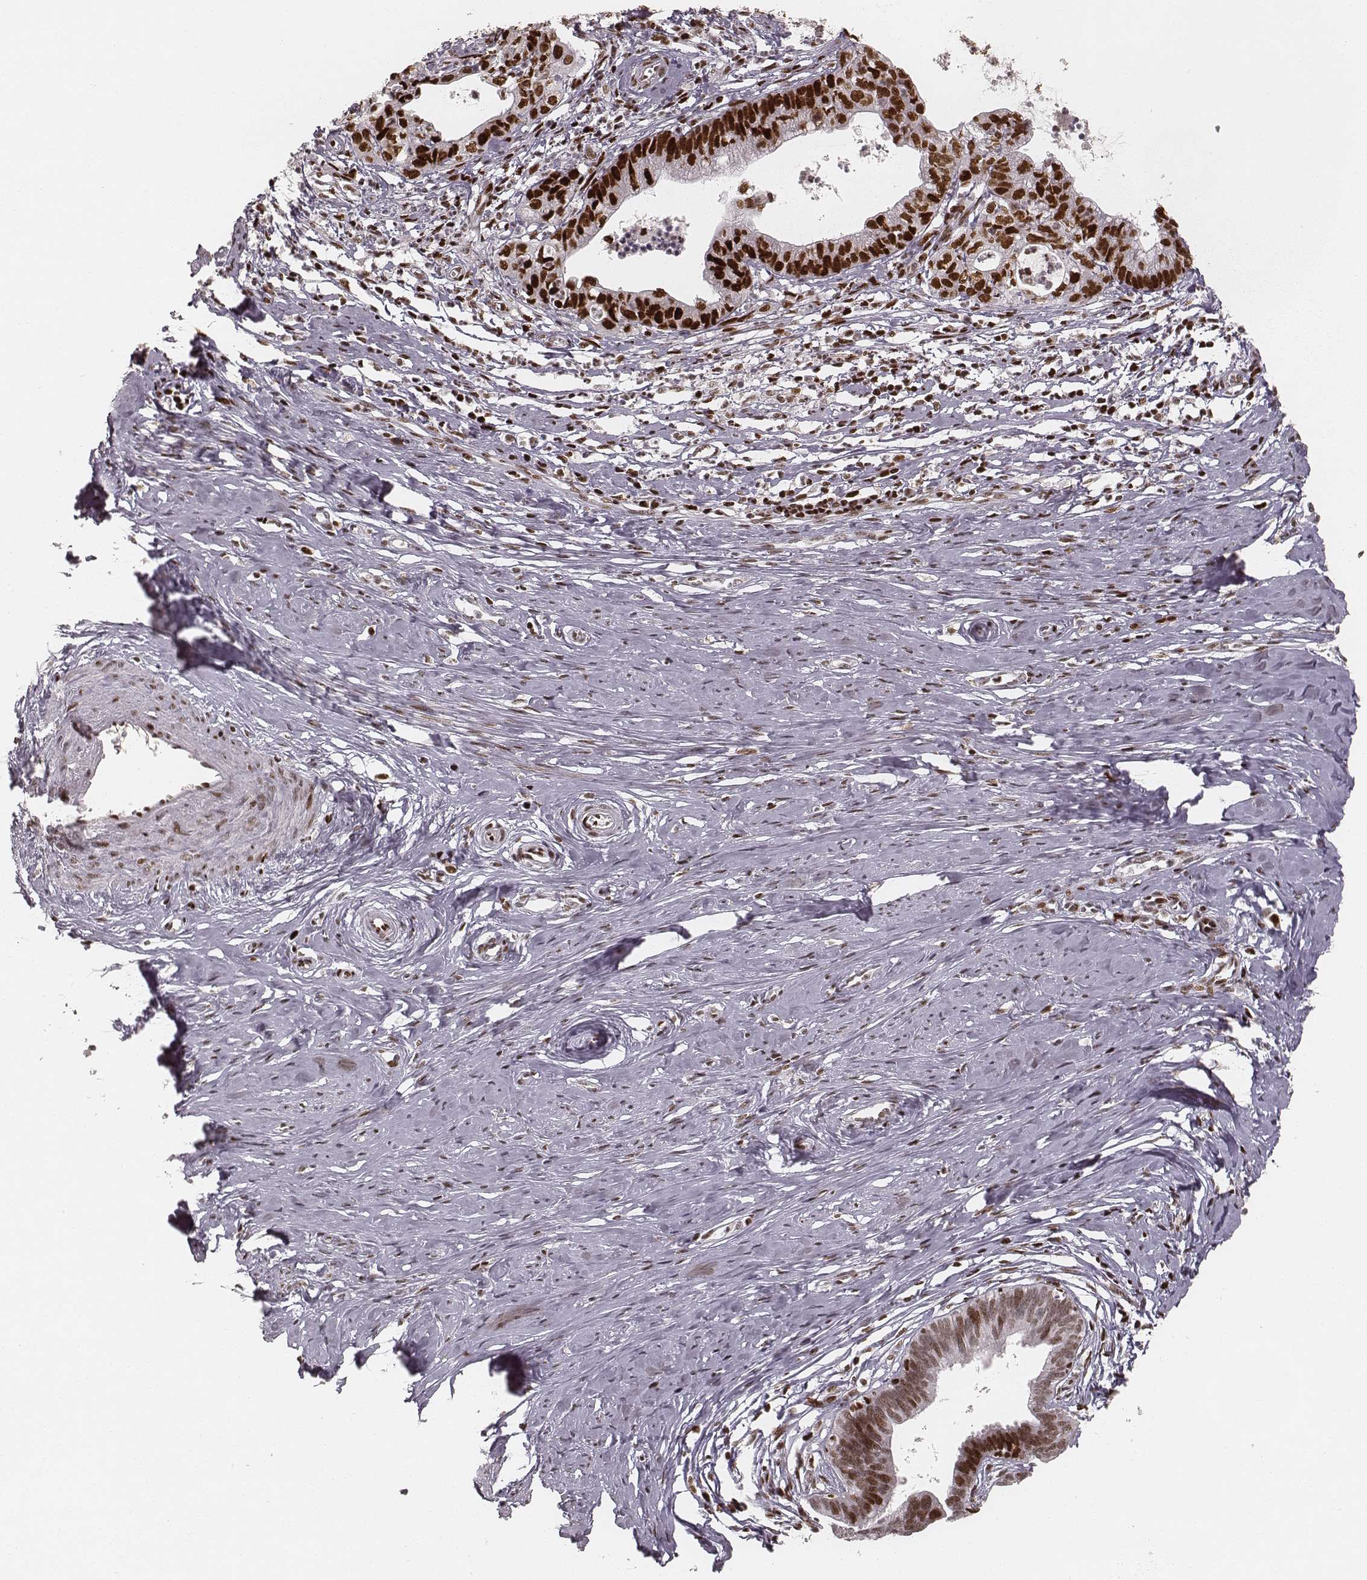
{"staining": {"intensity": "strong", "quantity": ">75%", "location": "nuclear"}, "tissue": "cervical cancer", "cell_type": "Tumor cells", "image_type": "cancer", "snomed": [{"axis": "morphology", "description": "Normal tissue, NOS"}, {"axis": "morphology", "description": "Adenocarcinoma, NOS"}, {"axis": "topography", "description": "Cervix"}], "caption": "Cervical cancer stained with a brown dye shows strong nuclear positive positivity in approximately >75% of tumor cells.", "gene": "HNRNPC", "patient": {"sex": "female", "age": 38}}